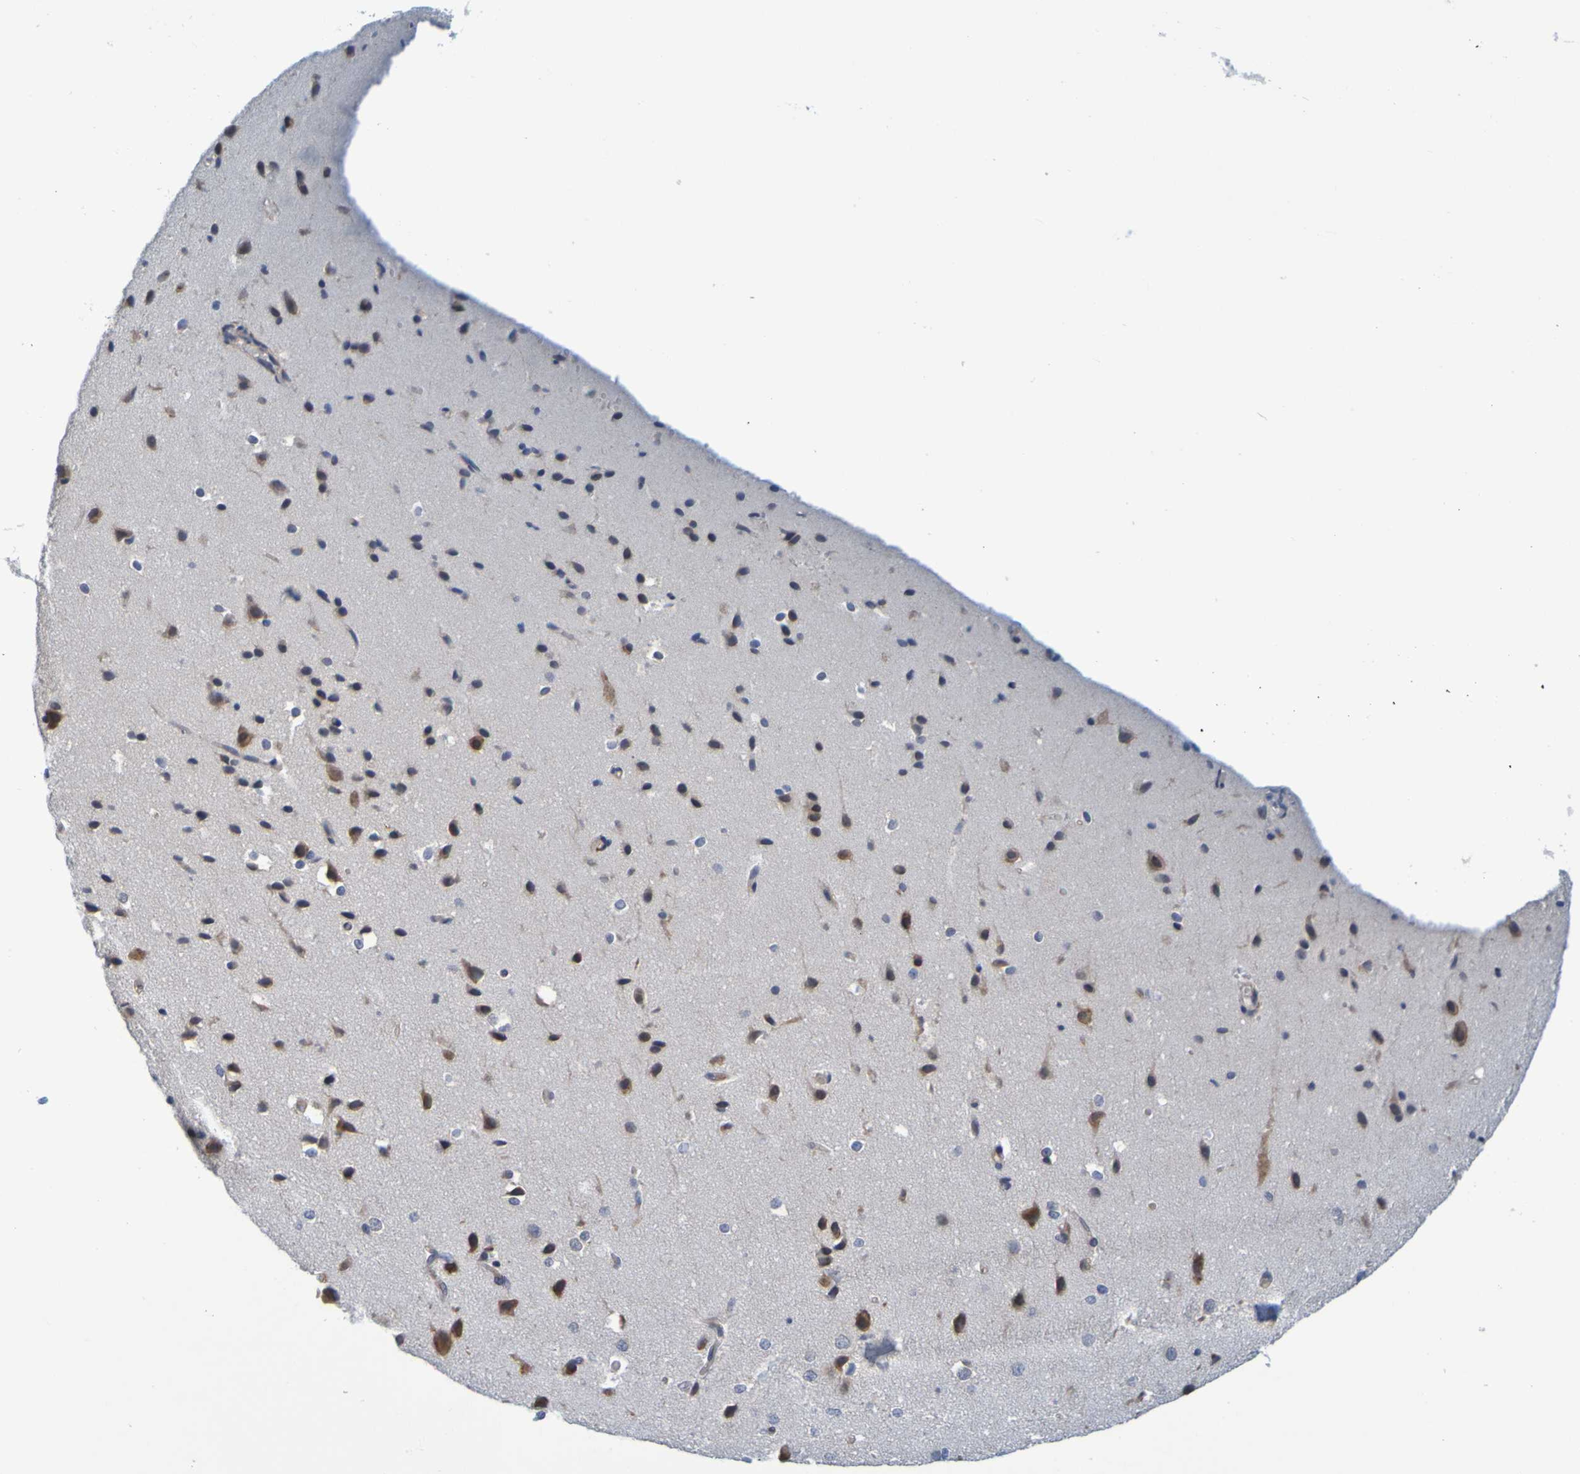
{"staining": {"intensity": "weak", "quantity": "25%-75%", "location": "cytoplasmic/membranous"}, "tissue": "cerebral cortex", "cell_type": "Endothelial cells", "image_type": "normal", "snomed": [{"axis": "morphology", "description": "Normal tissue, NOS"}, {"axis": "morphology", "description": "Developmental malformation"}, {"axis": "topography", "description": "Cerebral cortex"}], "caption": "Endothelial cells display low levels of weak cytoplasmic/membranous expression in approximately 25%-75% of cells in benign cerebral cortex. (Brightfield microscopy of DAB IHC at high magnification).", "gene": "SIL1", "patient": {"sex": "female", "age": 30}}